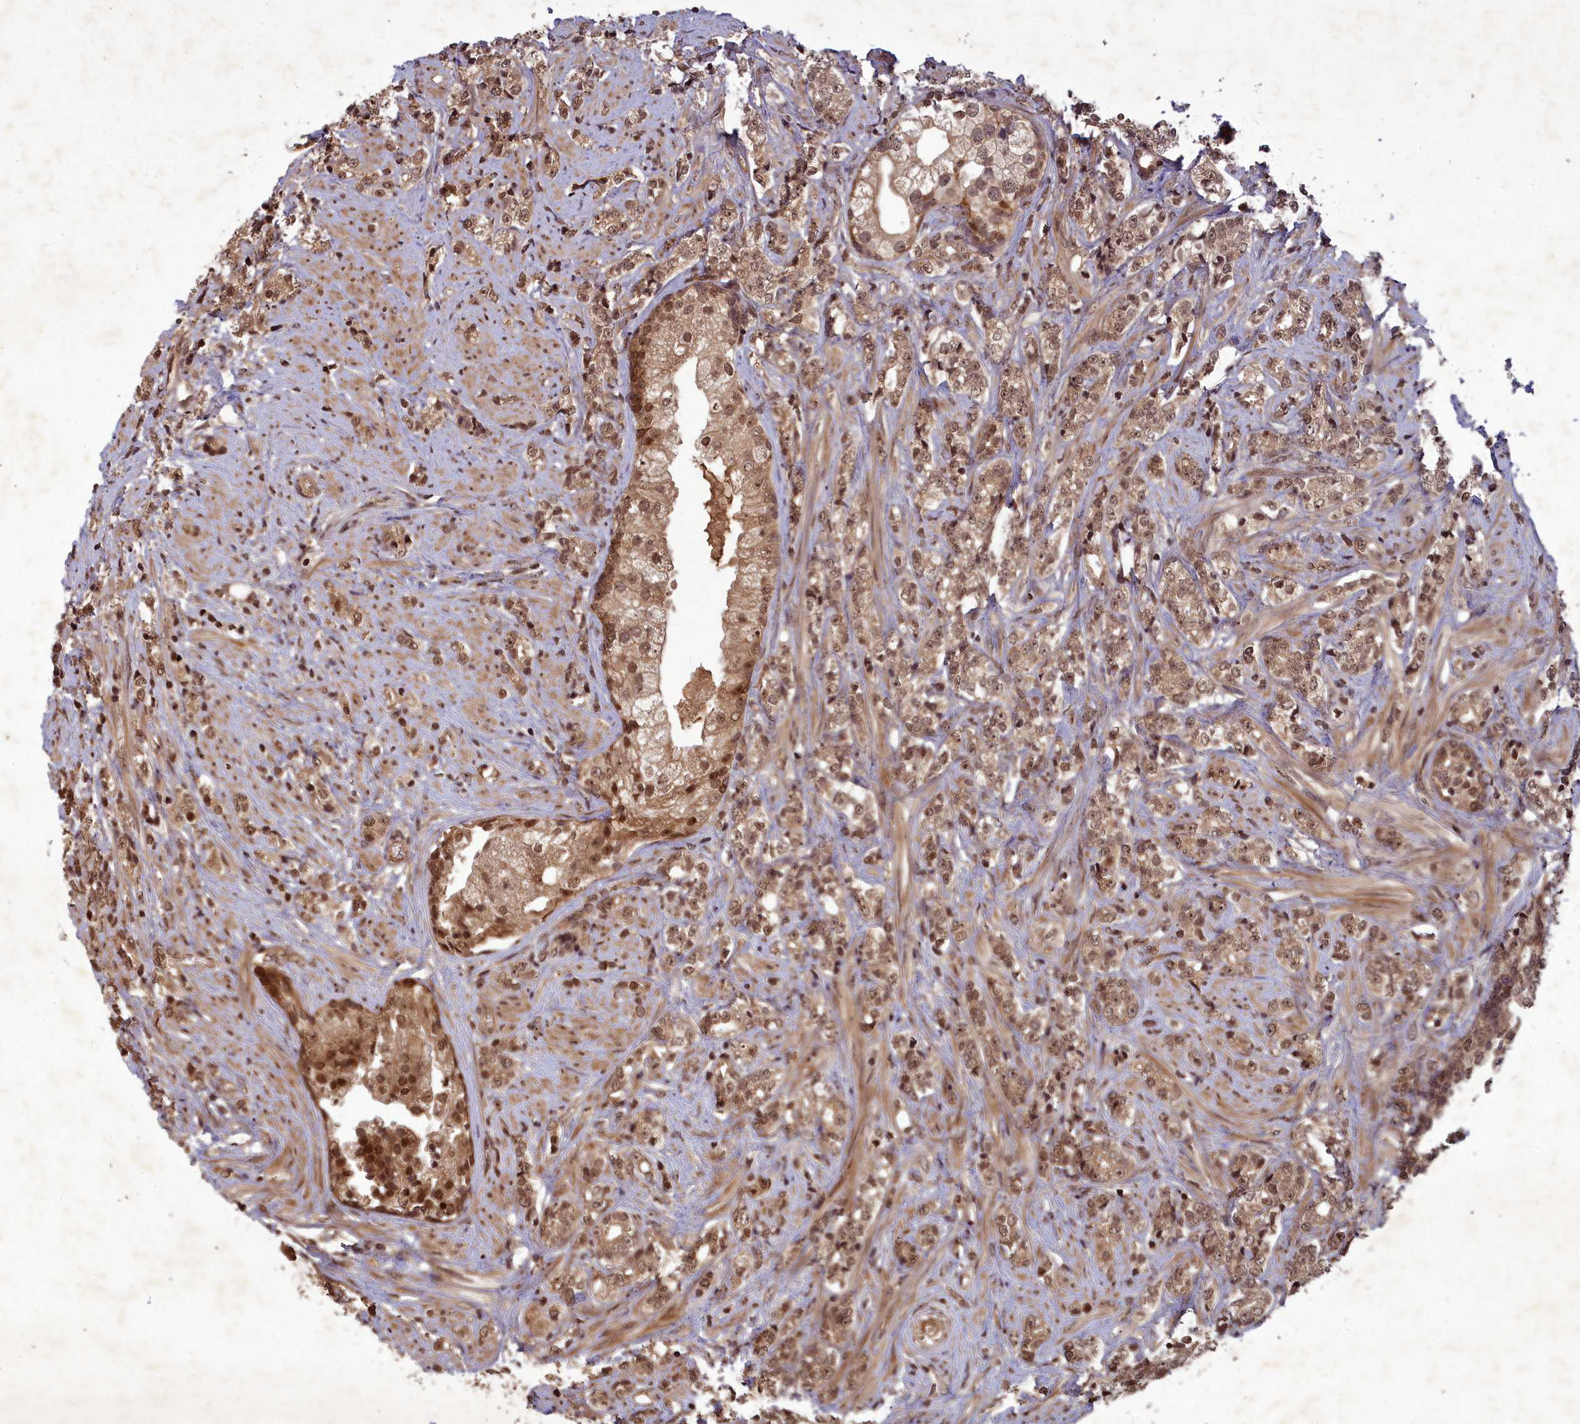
{"staining": {"intensity": "moderate", "quantity": ">75%", "location": "nuclear"}, "tissue": "prostate cancer", "cell_type": "Tumor cells", "image_type": "cancer", "snomed": [{"axis": "morphology", "description": "Adenocarcinoma, High grade"}, {"axis": "topography", "description": "Prostate"}], "caption": "Immunohistochemistry of human prostate high-grade adenocarcinoma displays medium levels of moderate nuclear positivity in about >75% of tumor cells.", "gene": "SRMS", "patient": {"sex": "male", "age": 69}}